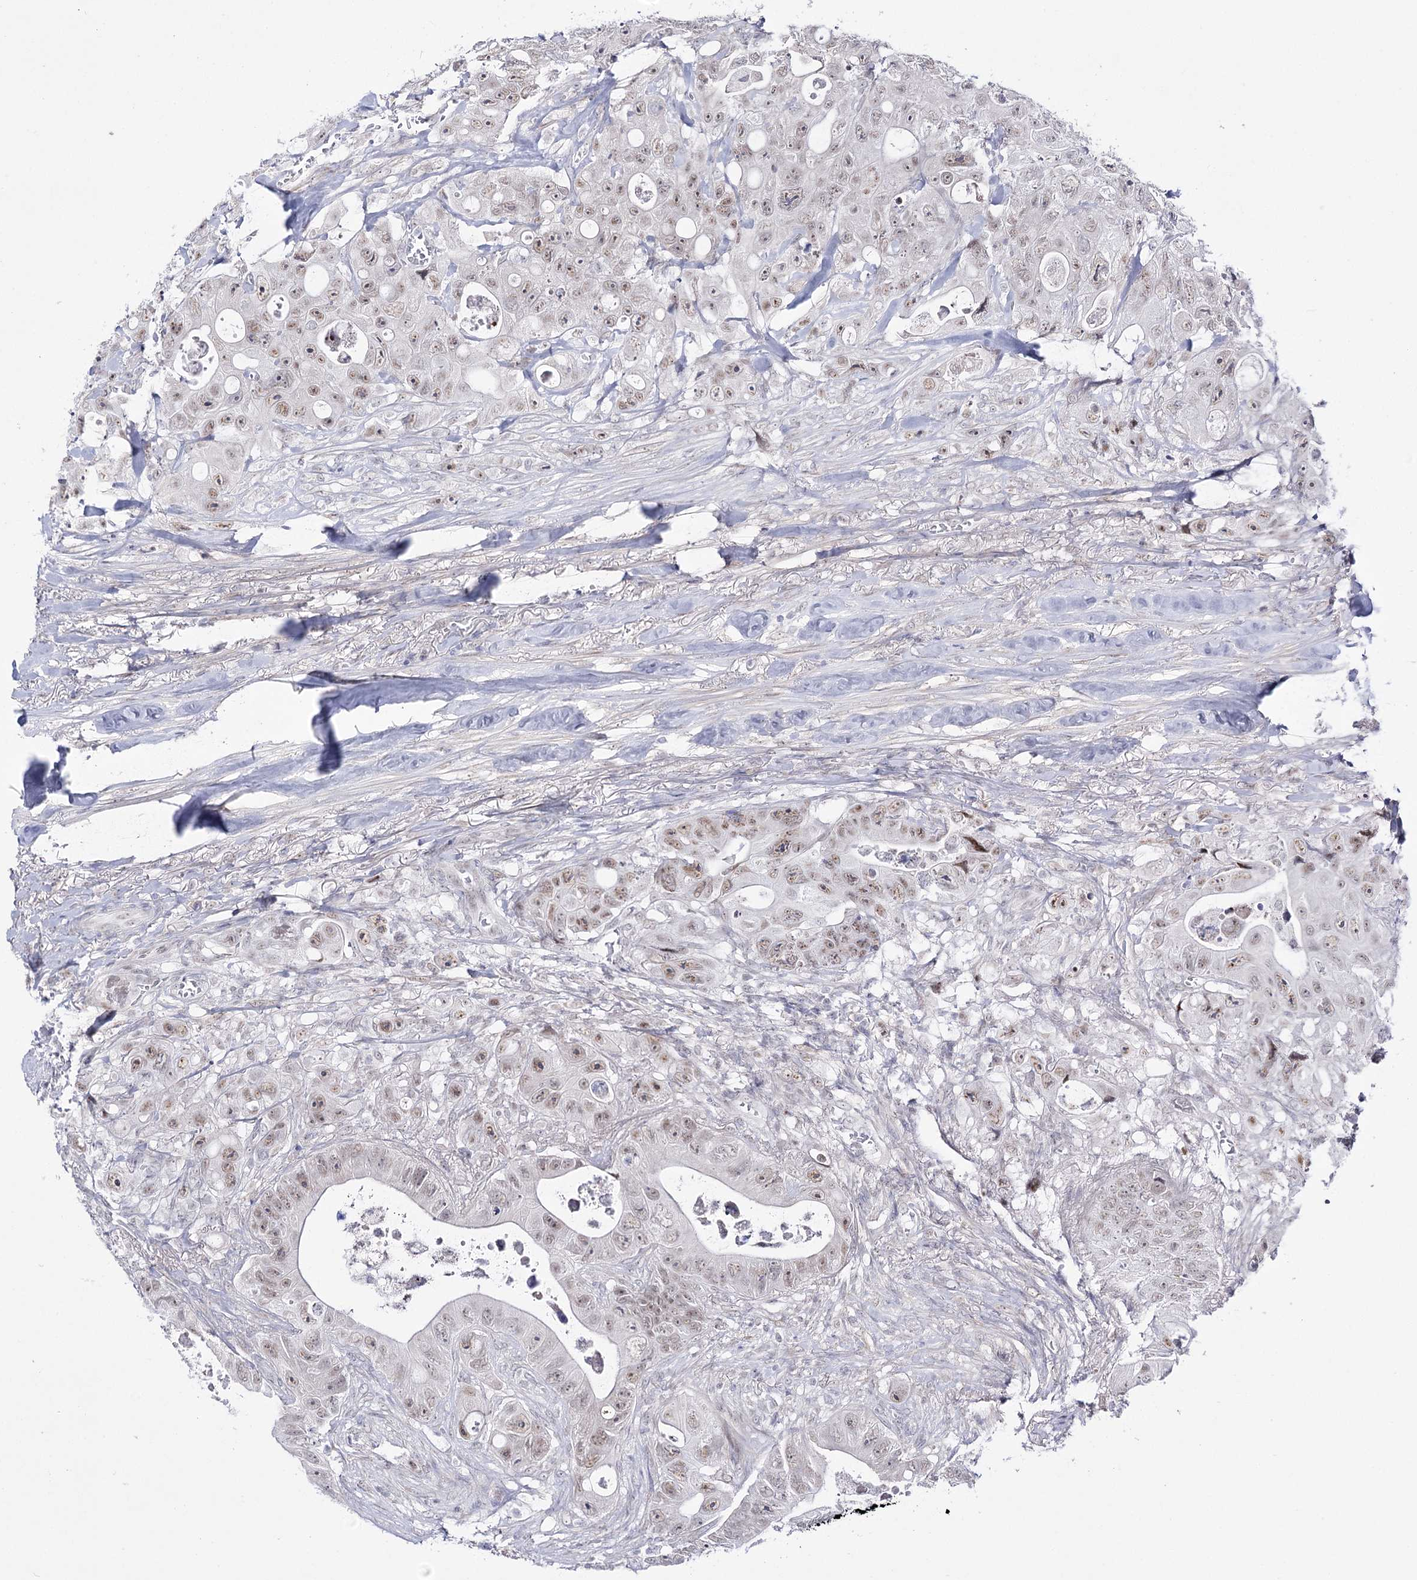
{"staining": {"intensity": "weak", "quantity": ">75%", "location": "nuclear"}, "tissue": "colorectal cancer", "cell_type": "Tumor cells", "image_type": "cancer", "snomed": [{"axis": "morphology", "description": "Adenocarcinoma, NOS"}, {"axis": "topography", "description": "Colon"}], "caption": "Immunohistochemical staining of colorectal cancer (adenocarcinoma) exhibits low levels of weak nuclear protein staining in about >75% of tumor cells.", "gene": "RBM15B", "patient": {"sex": "female", "age": 46}}